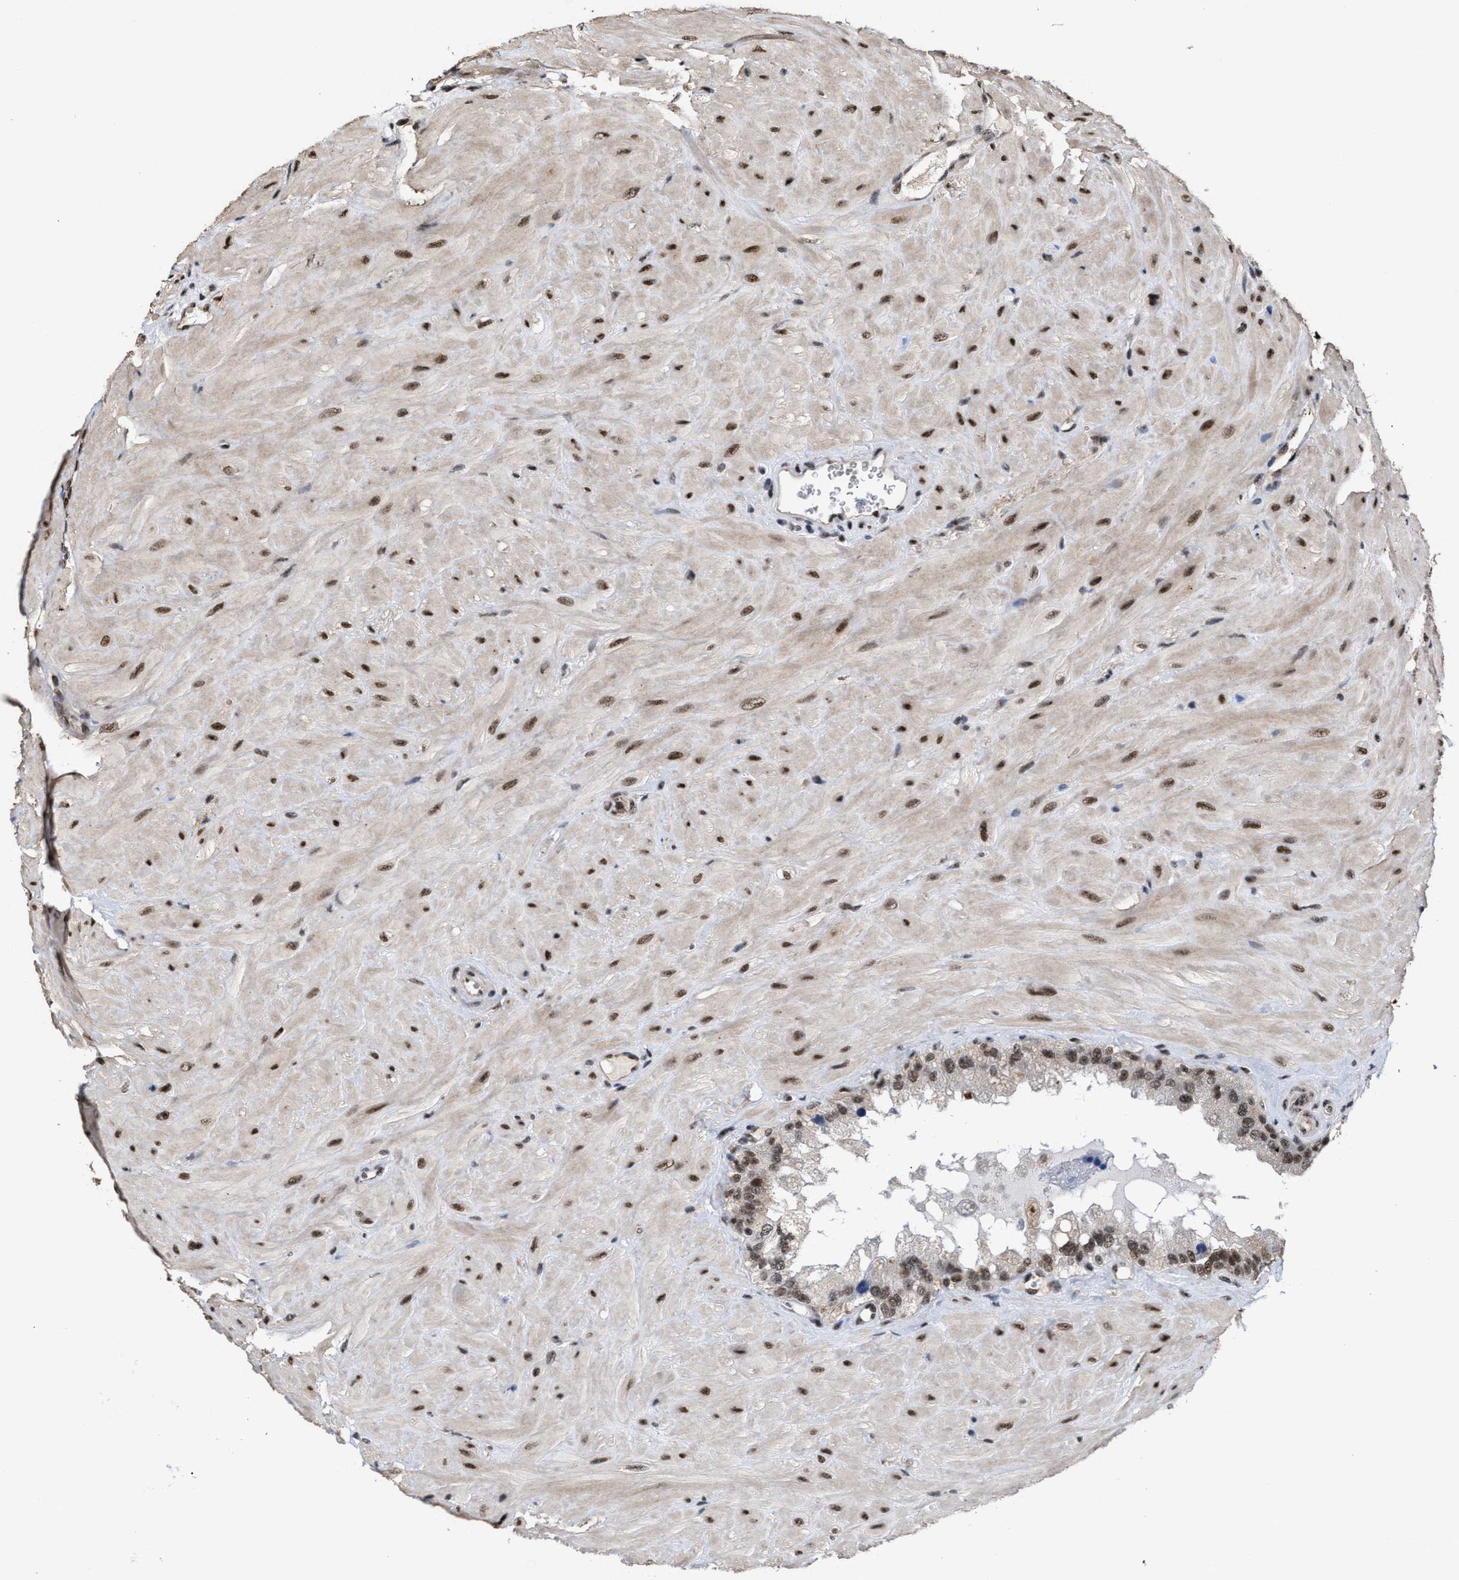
{"staining": {"intensity": "moderate", "quantity": ">75%", "location": "nuclear"}, "tissue": "seminal vesicle", "cell_type": "Glandular cells", "image_type": "normal", "snomed": [{"axis": "morphology", "description": "Normal tissue, NOS"}, {"axis": "topography", "description": "Prostate"}, {"axis": "topography", "description": "Seminal veicle"}], "caption": "Seminal vesicle stained with immunohistochemistry (IHC) reveals moderate nuclear expression in about >75% of glandular cells. (IHC, brightfield microscopy, high magnification).", "gene": "EIF4A3", "patient": {"sex": "male", "age": 51}}